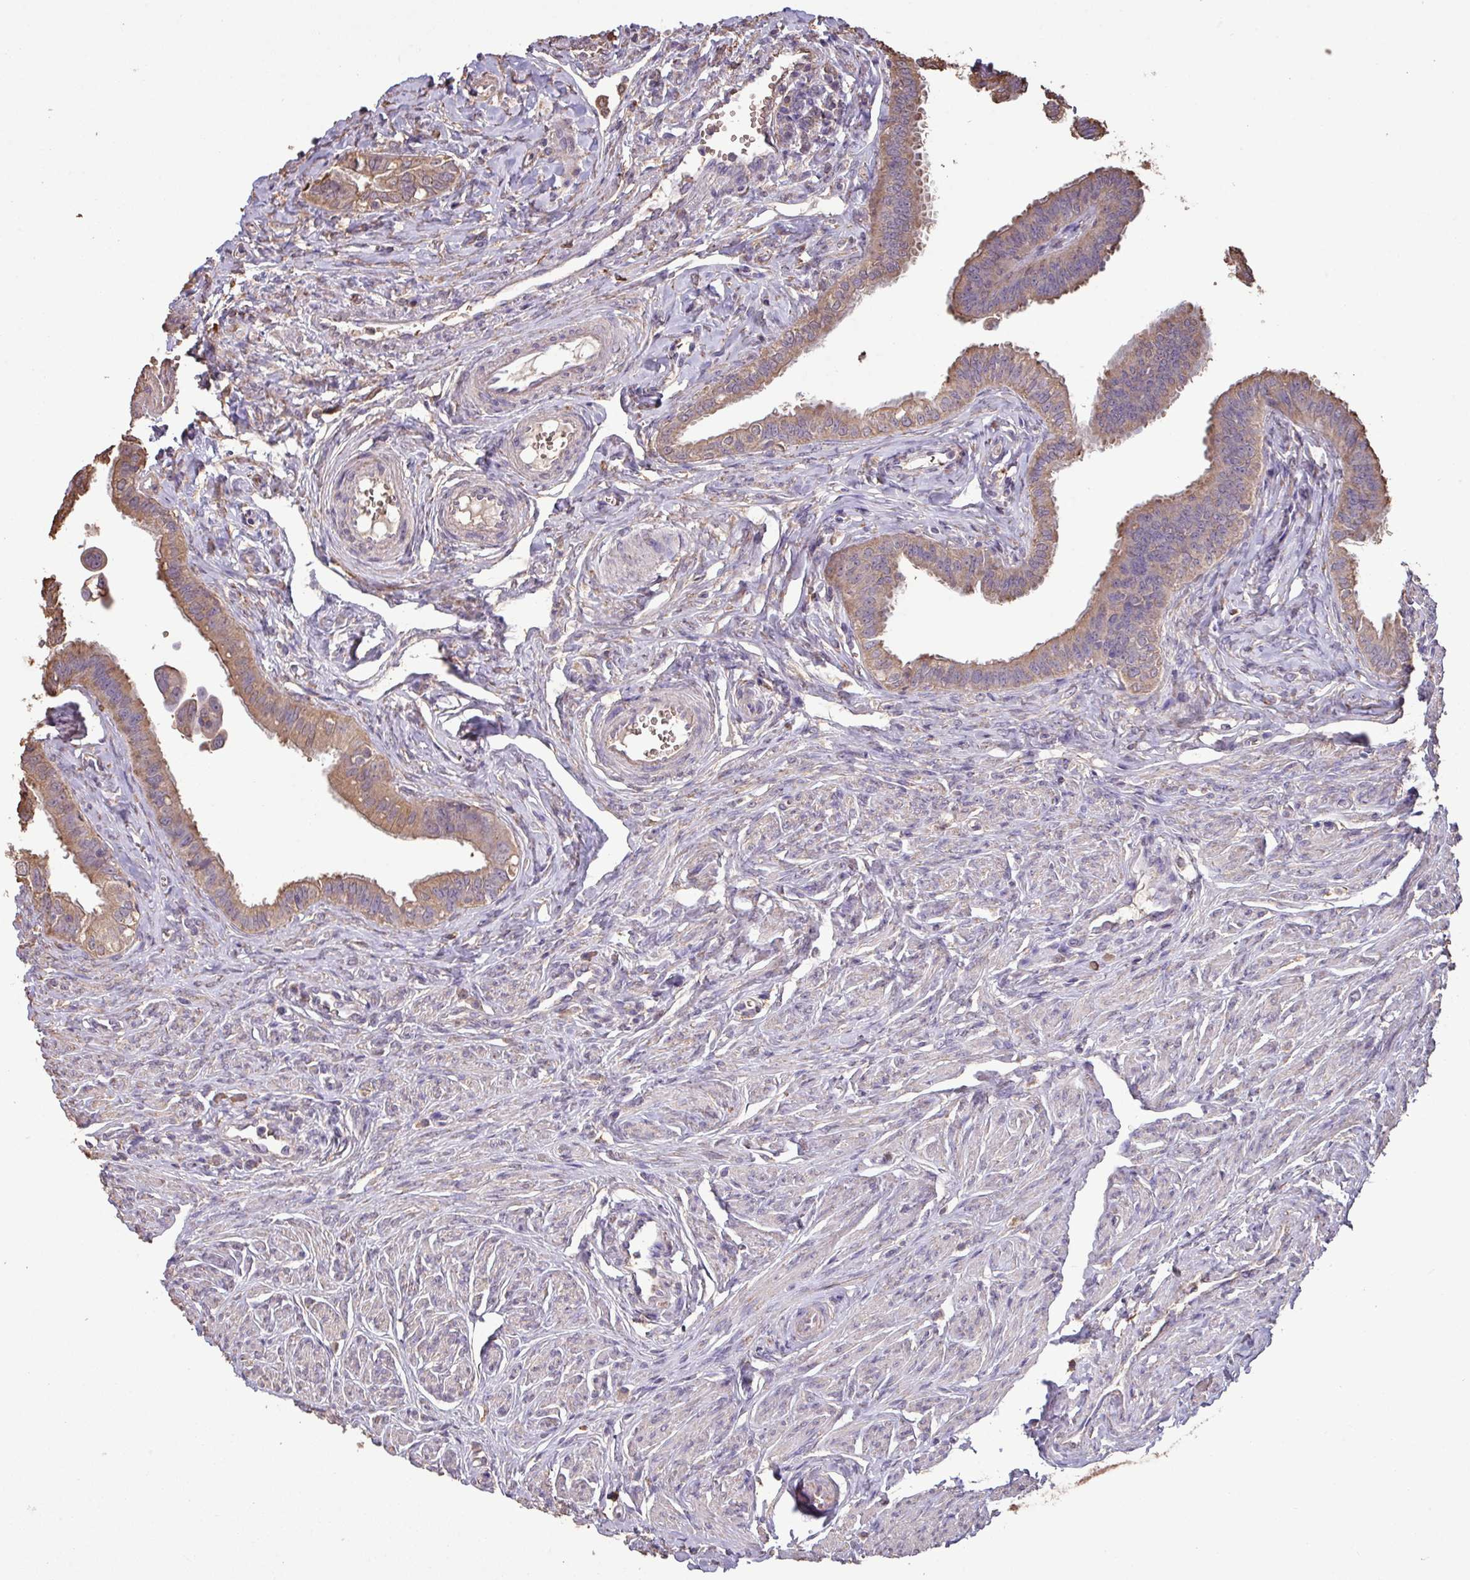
{"staining": {"intensity": "moderate", "quantity": ">75%", "location": "cytoplasmic/membranous"}, "tissue": "fallopian tube", "cell_type": "Glandular cells", "image_type": "normal", "snomed": [{"axis": "morphology", "description": "Normal tissue, NOS"}, {"axis": "morphology", "description": "Carcinoma, NOS"}, {"axis": "topography", "description": "Fallopian tube"}, {"axis": "topography", "description": "Ovary"}], "caption": "Fallopian tube stained with DAB (3,3'-diaminobenzidine) IHC shows medium levels of moderate cytoplasmic/membranous expression in about >75% of glandular cells. Nuclei are stained in blue.", "gene": "CAMK2A", "patient": {"sex": "female", "age": 59}}